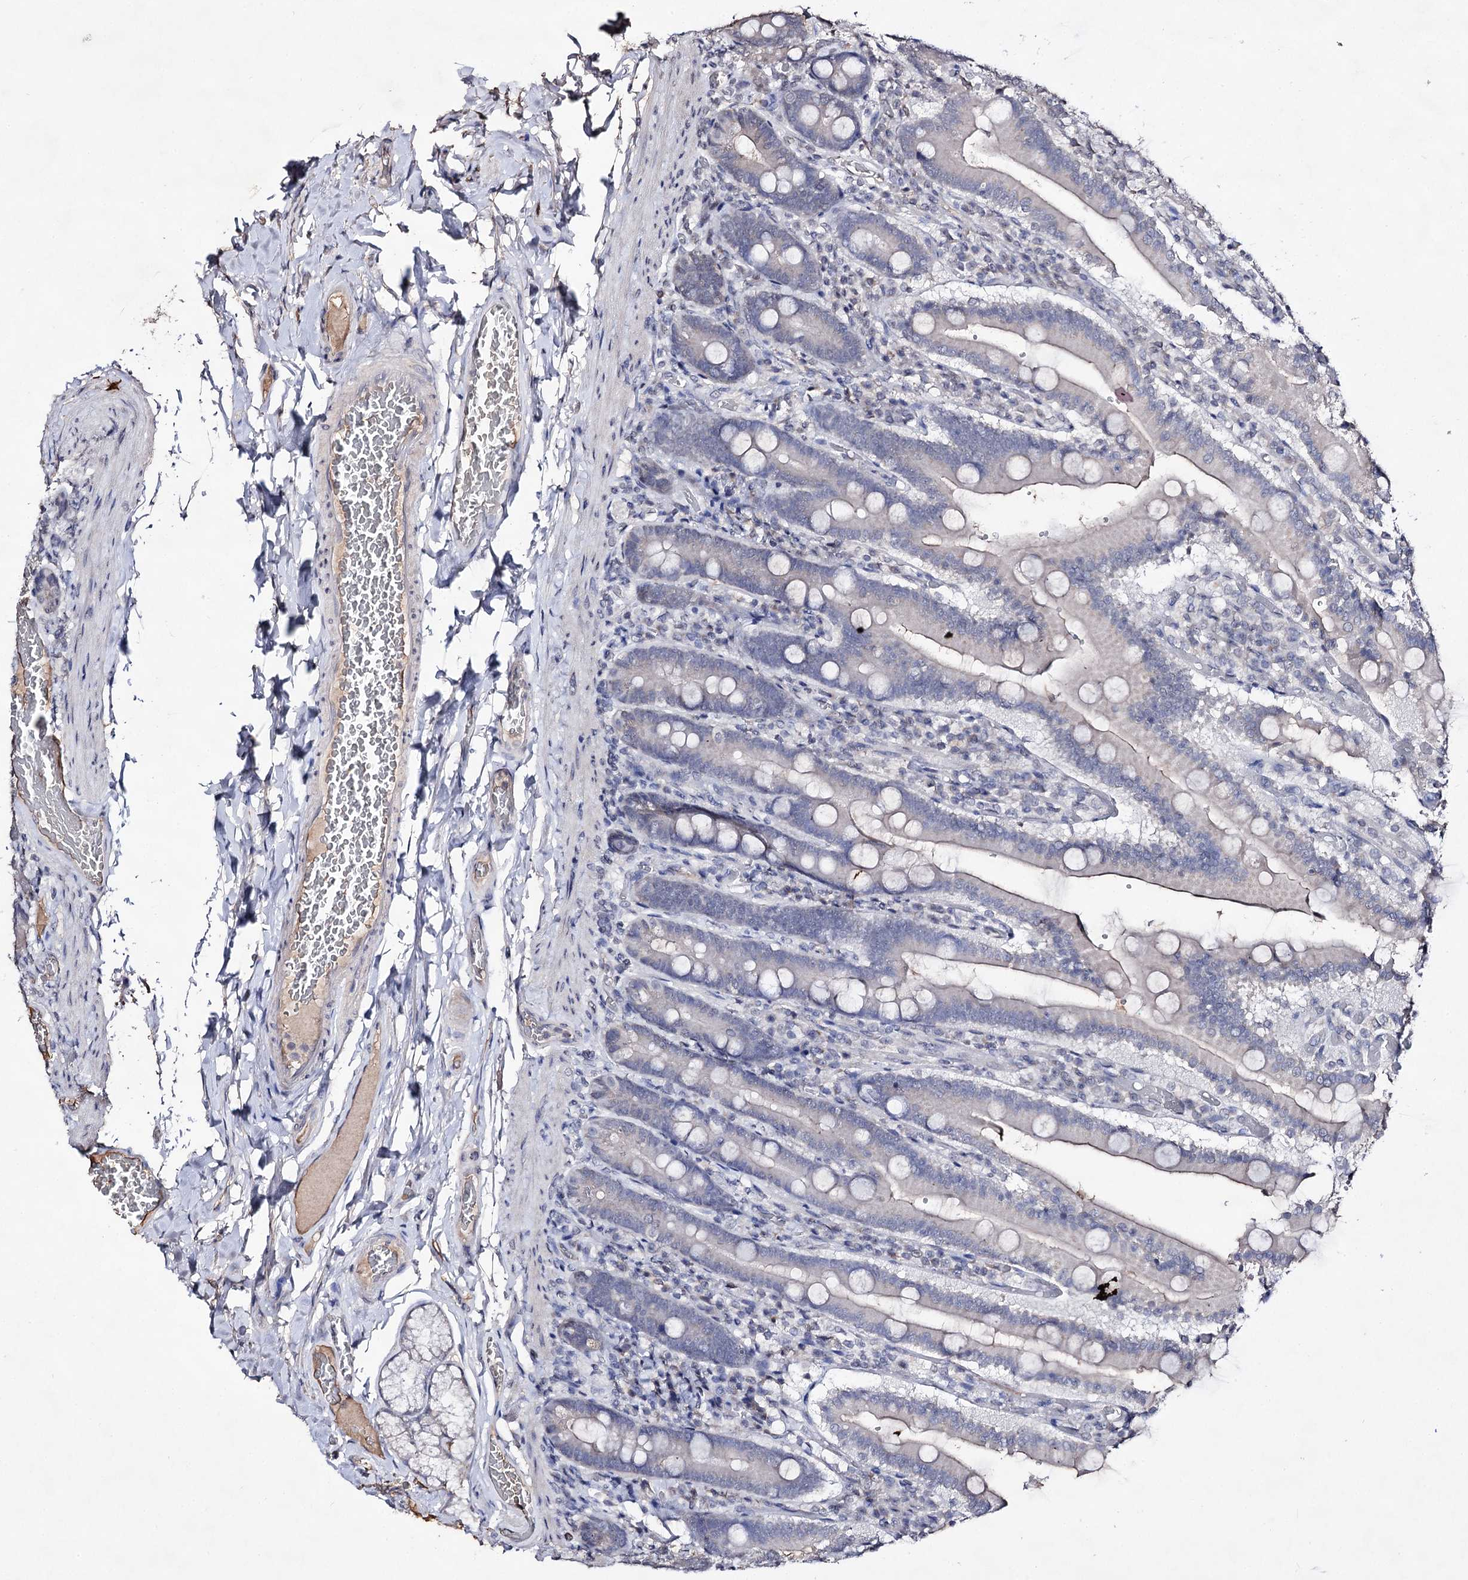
{"staining": {"intensity": "negative", "quantity": "none", "location": "none"}, "tissue": "duodenum", "cell_type": "Glandular cells", "image_type": "normal", "snomed": [{"axis": "morphology", "description": "Normal tissue, NOS"}, {"axis": "topography", "description": "Duodenum"}], "caption": "Protein analysis of normal duodenum exhibits no significant expression in glandular cells. (DAB (3,3'-diaminobenzidine) immunohistochemistry (IHC) visualized using brightfield microscopy, high magnification).", "gene": "PLIN1", "patient": {"sex": "female", "age": 62}}